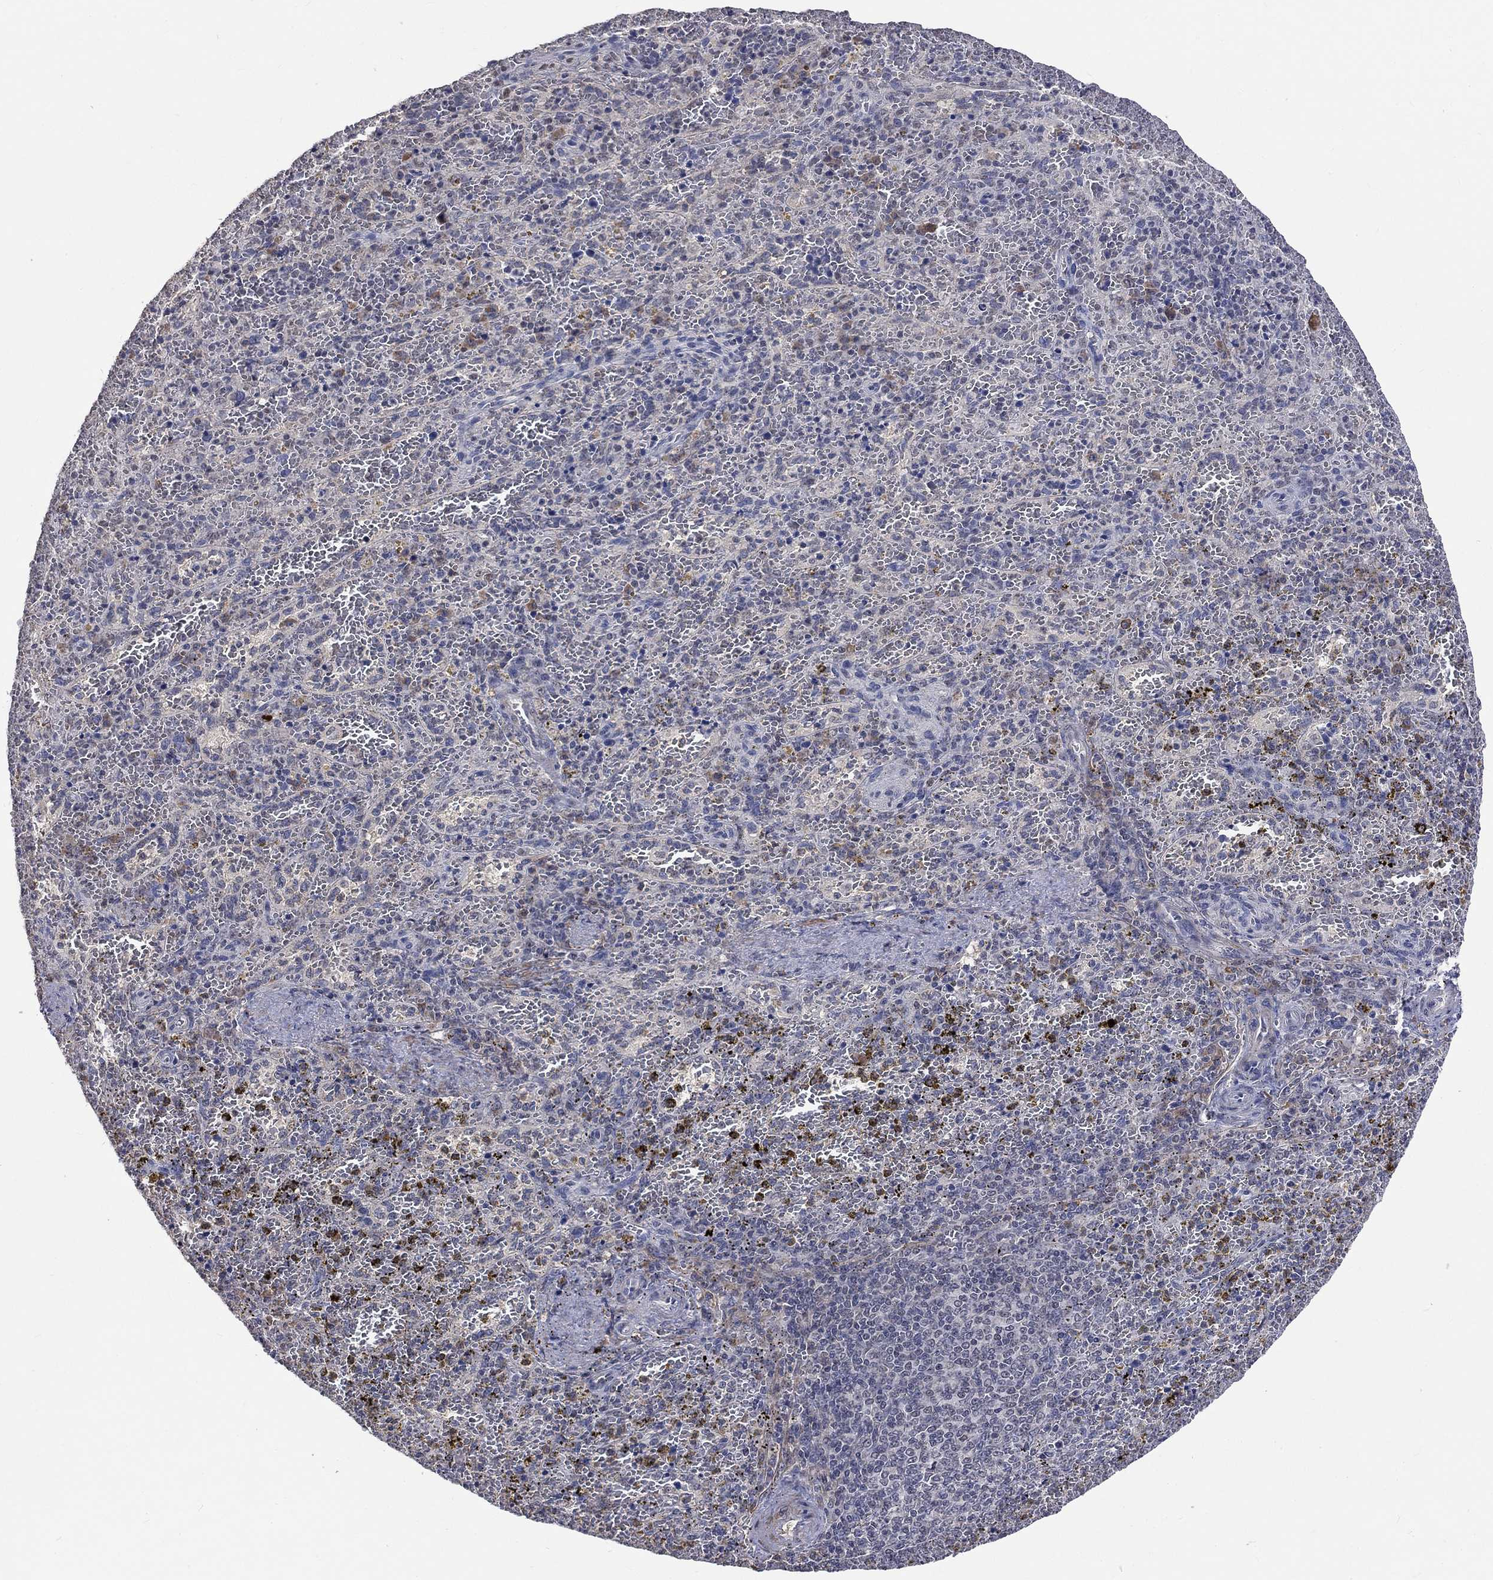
{"staining": {"intensity": "negative", "quantity": "none", "location": "none"}, "tissue": "spleen", "cell_type": "Cells in red pulp", "image_type": "normal", "snomed": [{"axis": "morphology", "description": "Normal tissue, NOS"}, {"axis": "topography", "description": "Spleen"}], "caption": "A photomicrograph of human spleen is negative for staining in cells in red pulp. Brightfield microscopy of IHC stained with DAB (brown) and hematoxylin (blue), captured at high magnification.", "gene": "ZBTB18", "patient": {"sex": "female", "age": 50}}